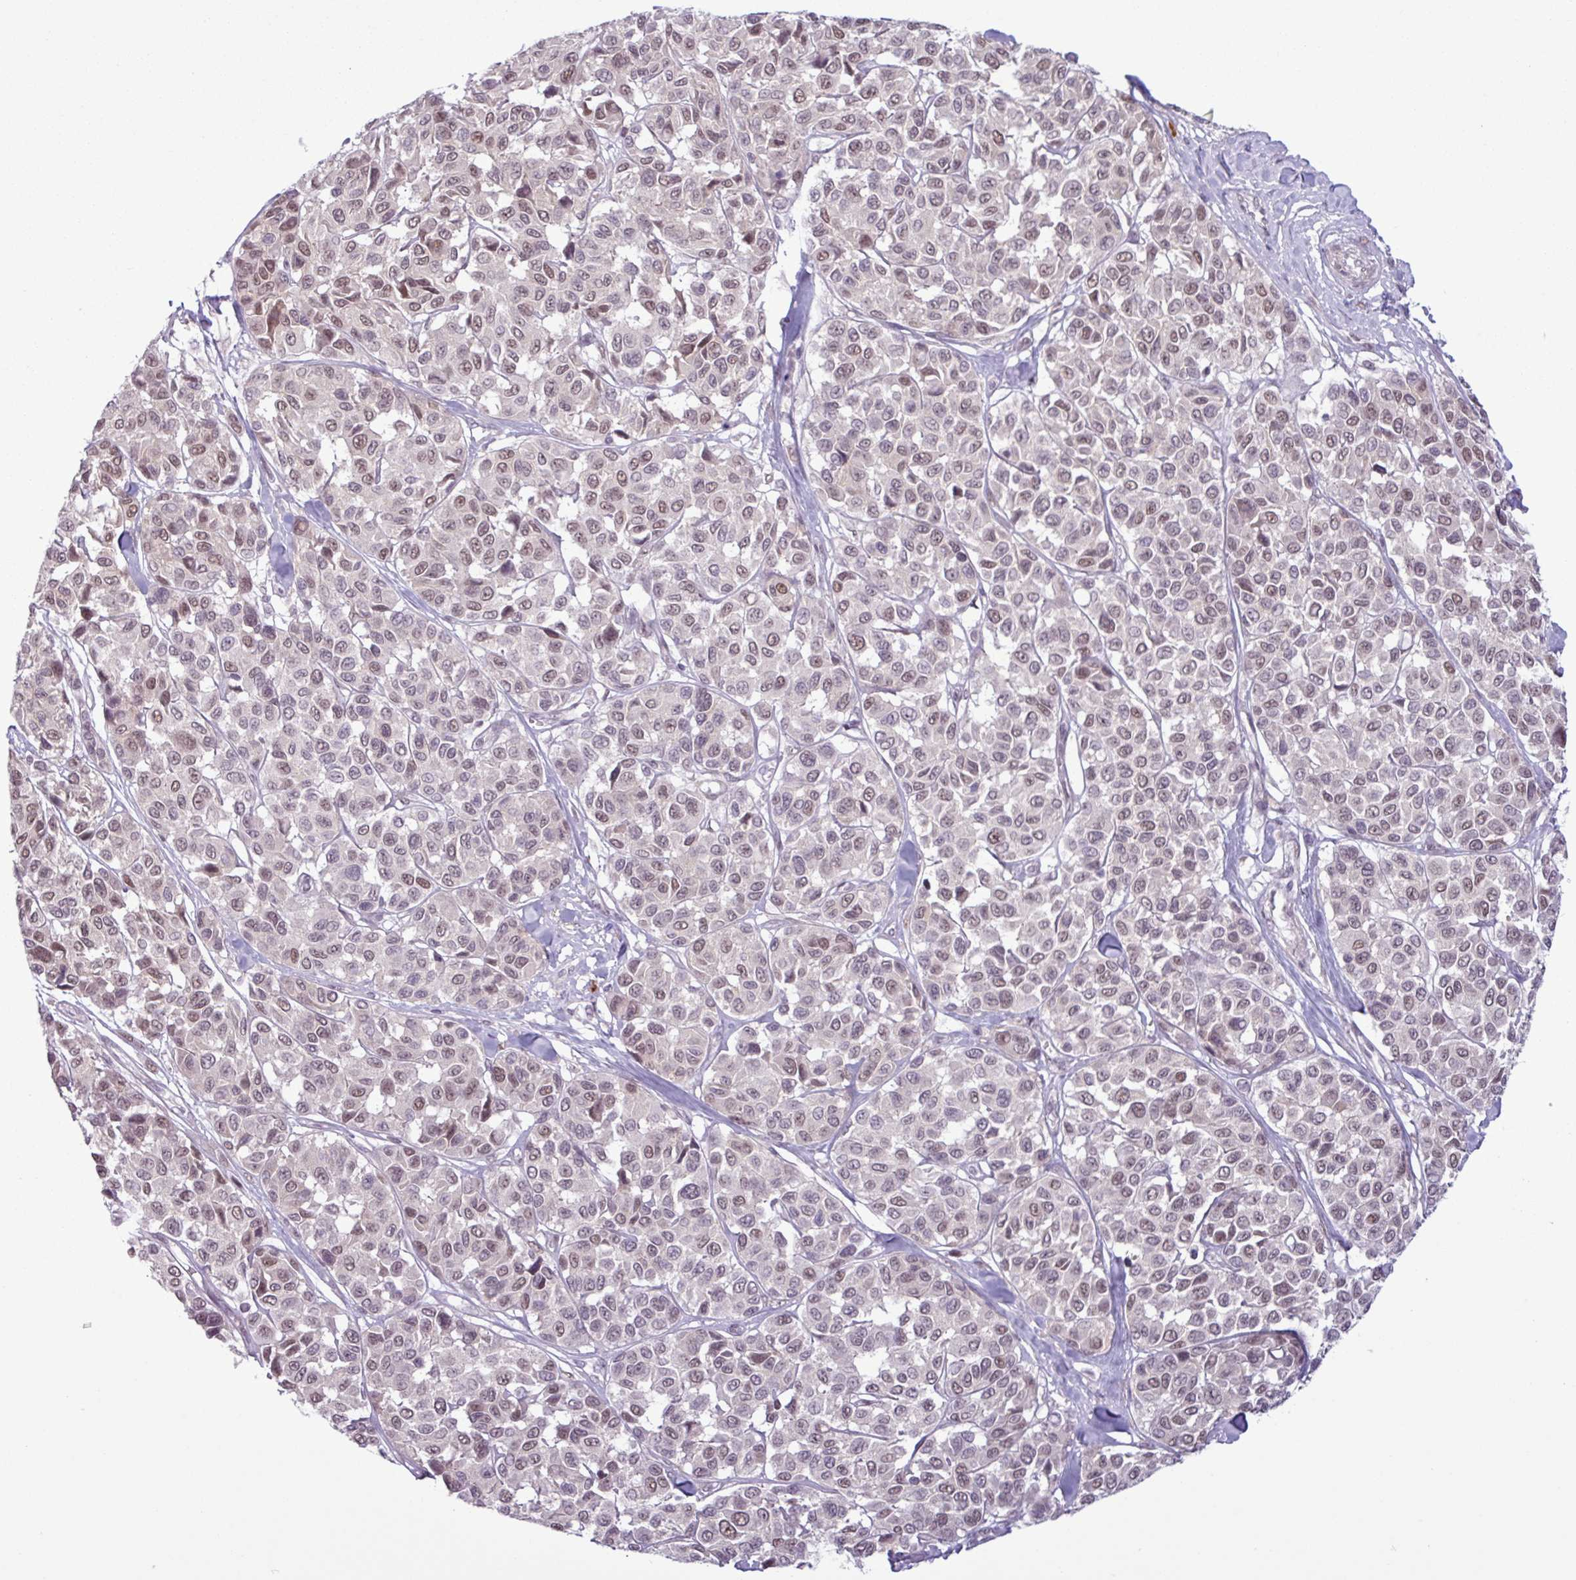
{"staining": {"intensity": "moderate", "quantity": "25%-75%", "location": "nuclear"}, "tissue": "melanoma", "cell_type": "Tumor cells", "image_type": "cancer", "snomed": [{"axis": "morphology", "description": "Malignant melanoma, NOS"}, {"axis": "topography", "description": "Skin"}], "caption": "Immunohistochemical staining of human melanoma demonstrates medium levels of moderate nuclear protein positivity in approximately 25%-75% of tumor cells.", "gene": "NOTCH2", "patient": {"sex": "female", "age": 66}}